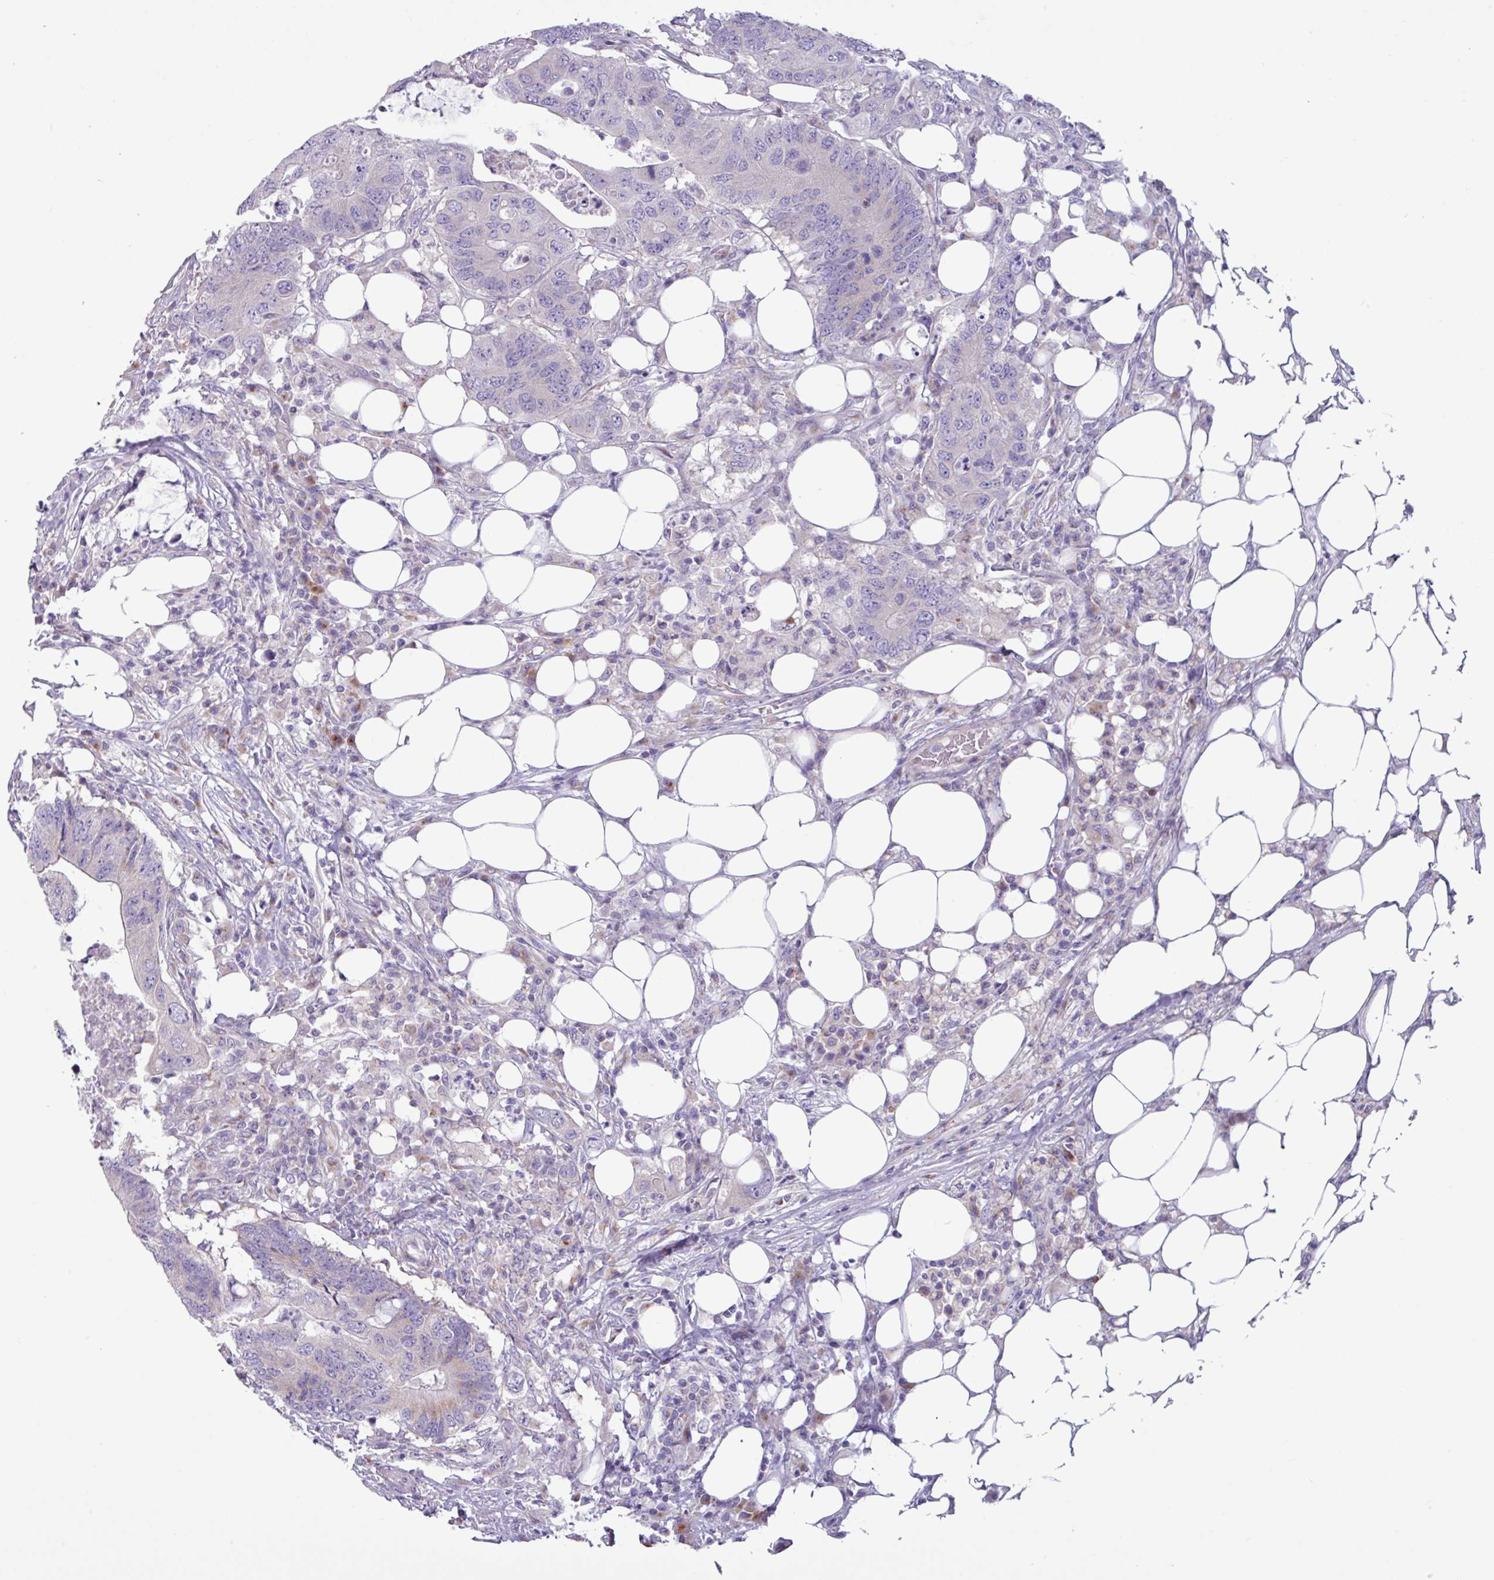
{"staining": {"intensity": "weak", "quantity": "<25%", "location": "cytoplasmic/membranous"}, "tissue": "colorectal cancer", "cell_type": "Tumor cells", "image_type": "cancer", "snomed": [{"axis": "morphology", "description": "Adenocarcinoma, NOS"}, {"axis": "topography", "description": "Colon"}], "caption": "The image demonstrates no significant expression in tumor cells of colorectal cancer (adenocarcinoma). (DAB (3,3'-diaminobenzidine) IHC, high magnification).", "gene": "STIMATE", "patient": {"sex": "male", "age": 71}}